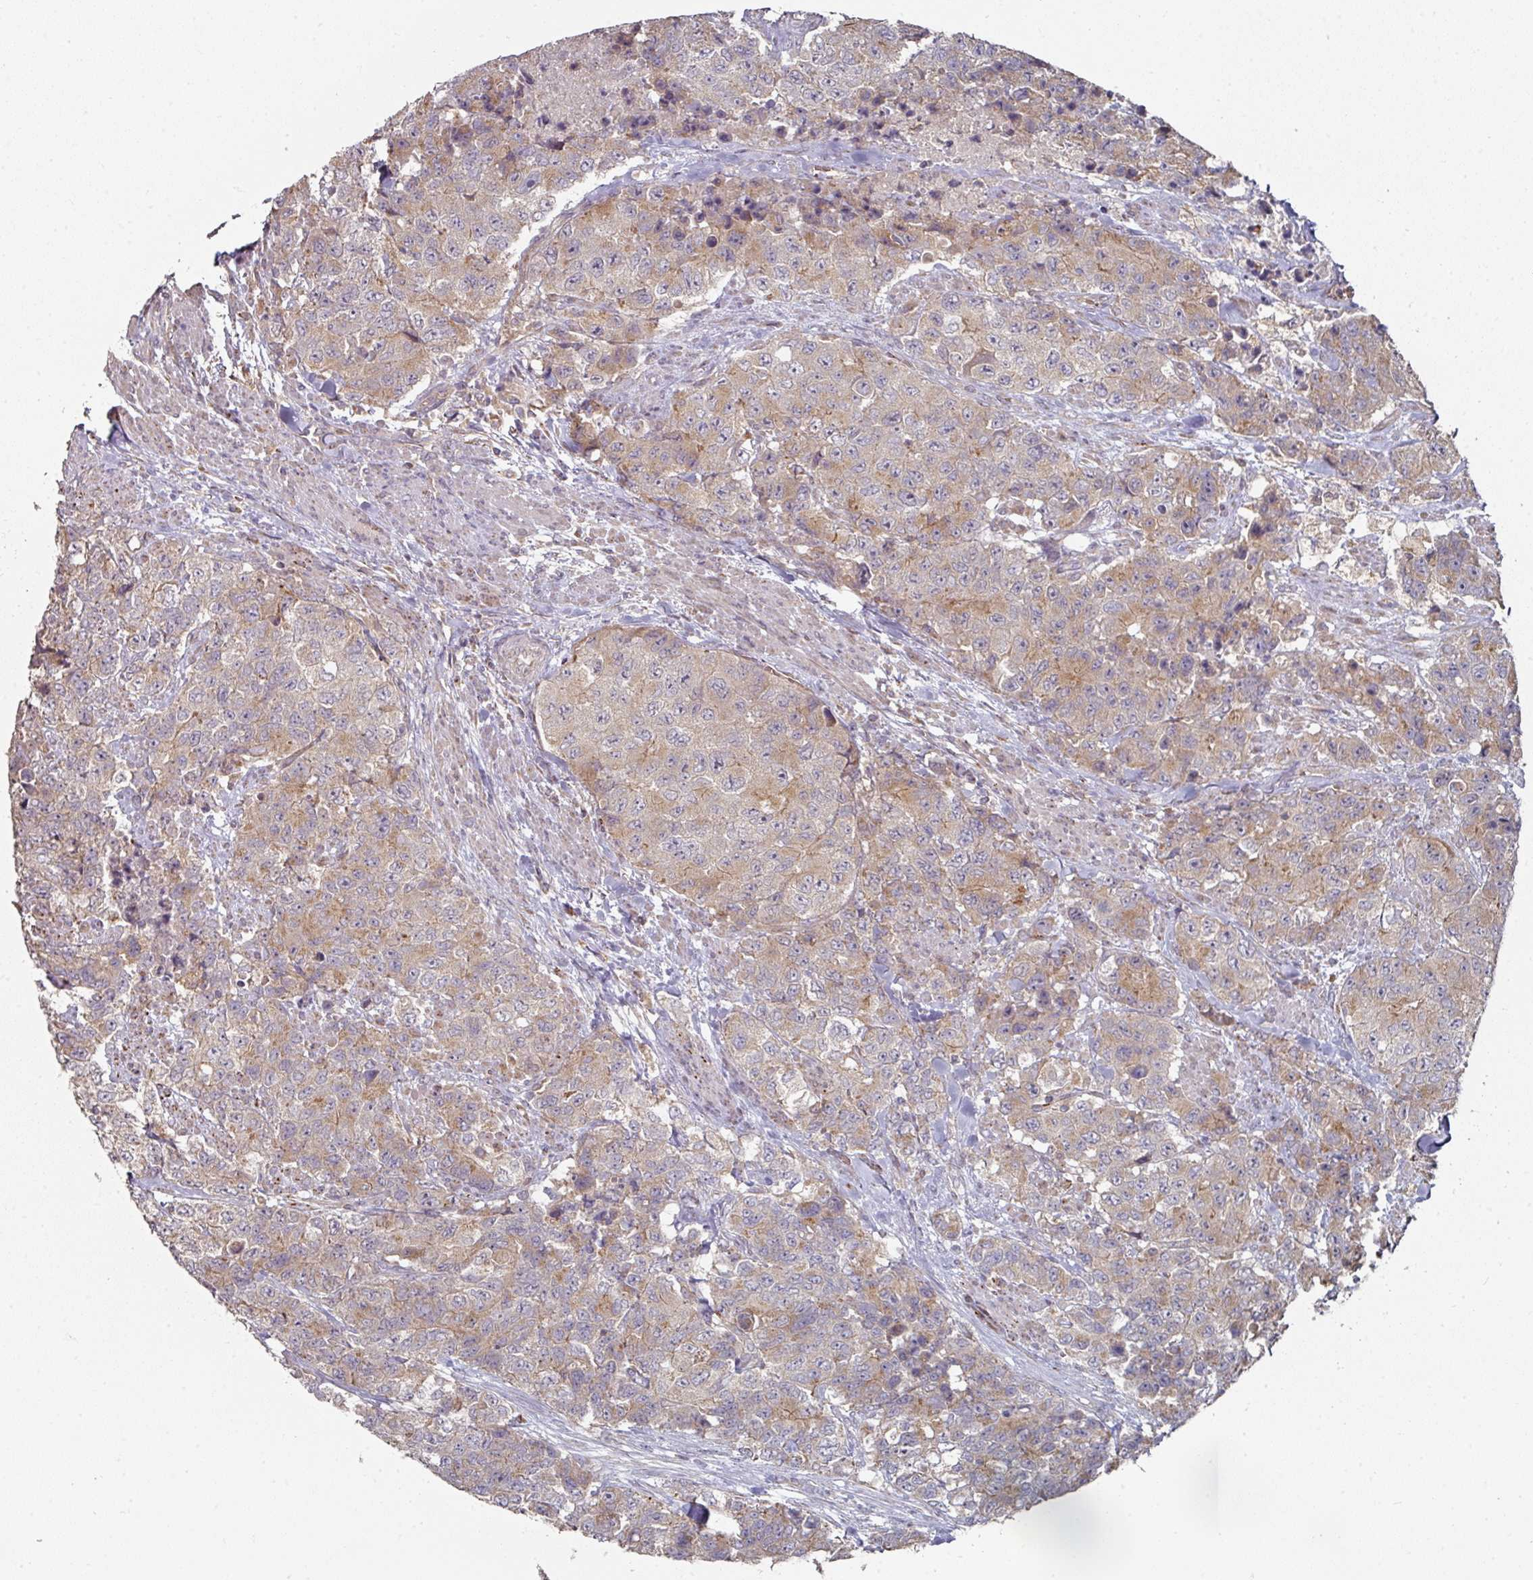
{"staining": {"intensity": "moderate", "quantity": "<25%", "location": "cytoplasmic/membranous"}, "tissue": "urothelial cancer", "cell_type": "Tumor cells", "image_type": "cancer", "snomed": [{"axis": "morphology", "description": "Urothelial carcinoma, High grade"}, {"axis": "topography", "description": "Urinary bladder"}], "caption": "Moderate cytoplasmic/membranous protein expression is seen in about <25% of tumor cells in high-grade urothelial carcinoma.", "gene": "DNAJC7", "patient": {"sex": "female", "age": 78}}